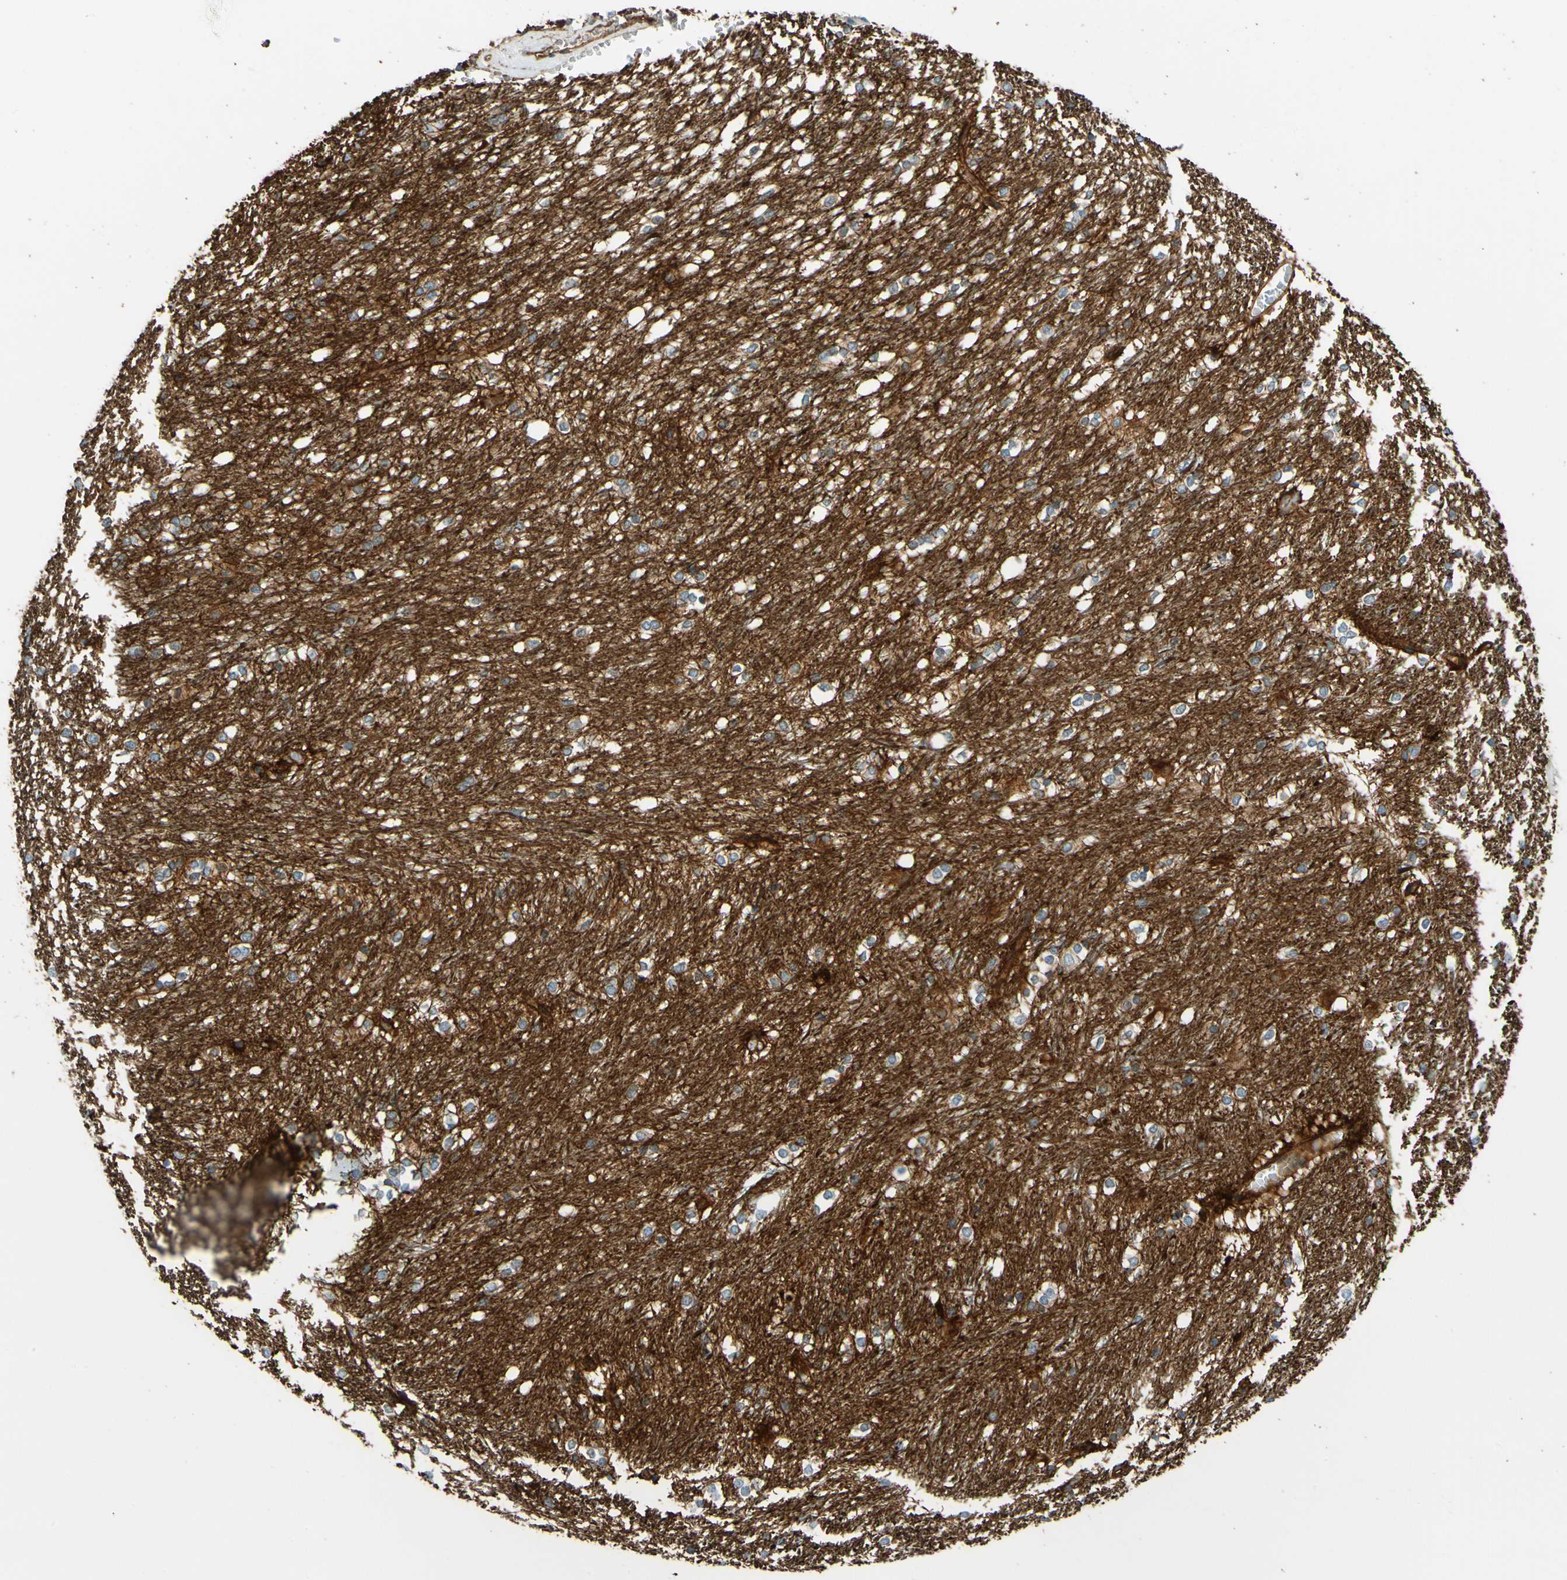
{"staining": {"intensity": "weak", "quantity": "<25%", "location": "cytoplasmic/membranous"}, "tissue": "caudate", "cell_type": "Glial cells", "image_type": "normal", "snomed": [{"axis": "morphology", "description": "Normal tissue, NOS"}, {"axis": "topography", "description": "Lateral ventricle wall"}], "caption": "The image reveals no significant staining in glial cells of caudate.", "gene": "SPTAN1", "patient": {"sex": "female", "age": 19}}